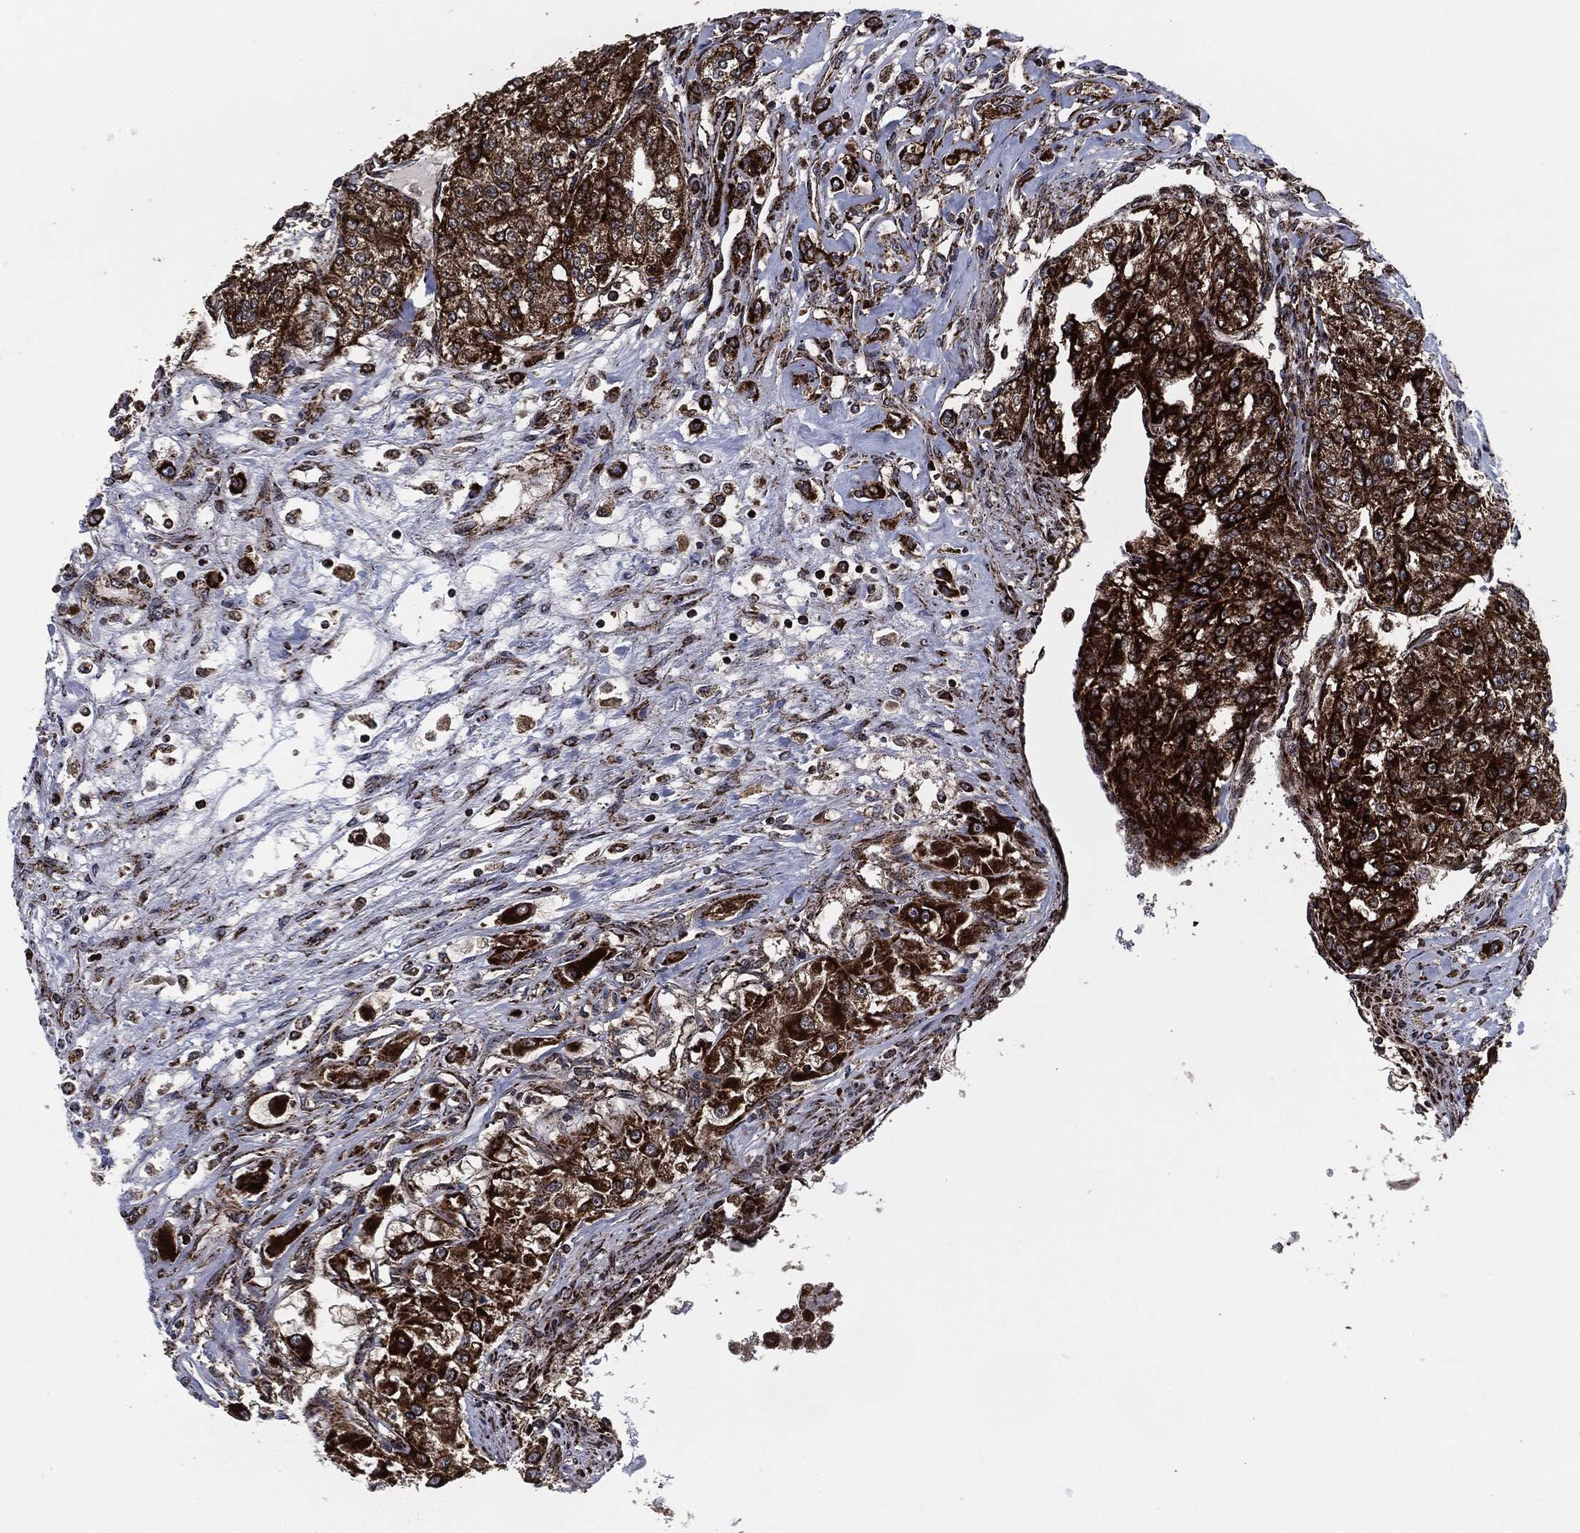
{"staining": {"intensity": "strong", "quantity": "25%-75%", "location": "cytoplasmic/membranous"}, "tissue": "renal cancer", "cell_type": "Tumor cells", "image_type": "cancer", "snomed": [{"axis": "morphology", "description": "Adenocarcinoma, NOS"}, {"axis": "topography", "description": "Kidney"}], "caption": "Renal cancer (adenocarcinoma) tissue demonstrates strong cytoplasmic/membranous positivity in approximately 25%-75% of tumor cells, visualized by immunohistochemistry.", "gene": "FH", "patient": {"sex": "female", "age": 63}}